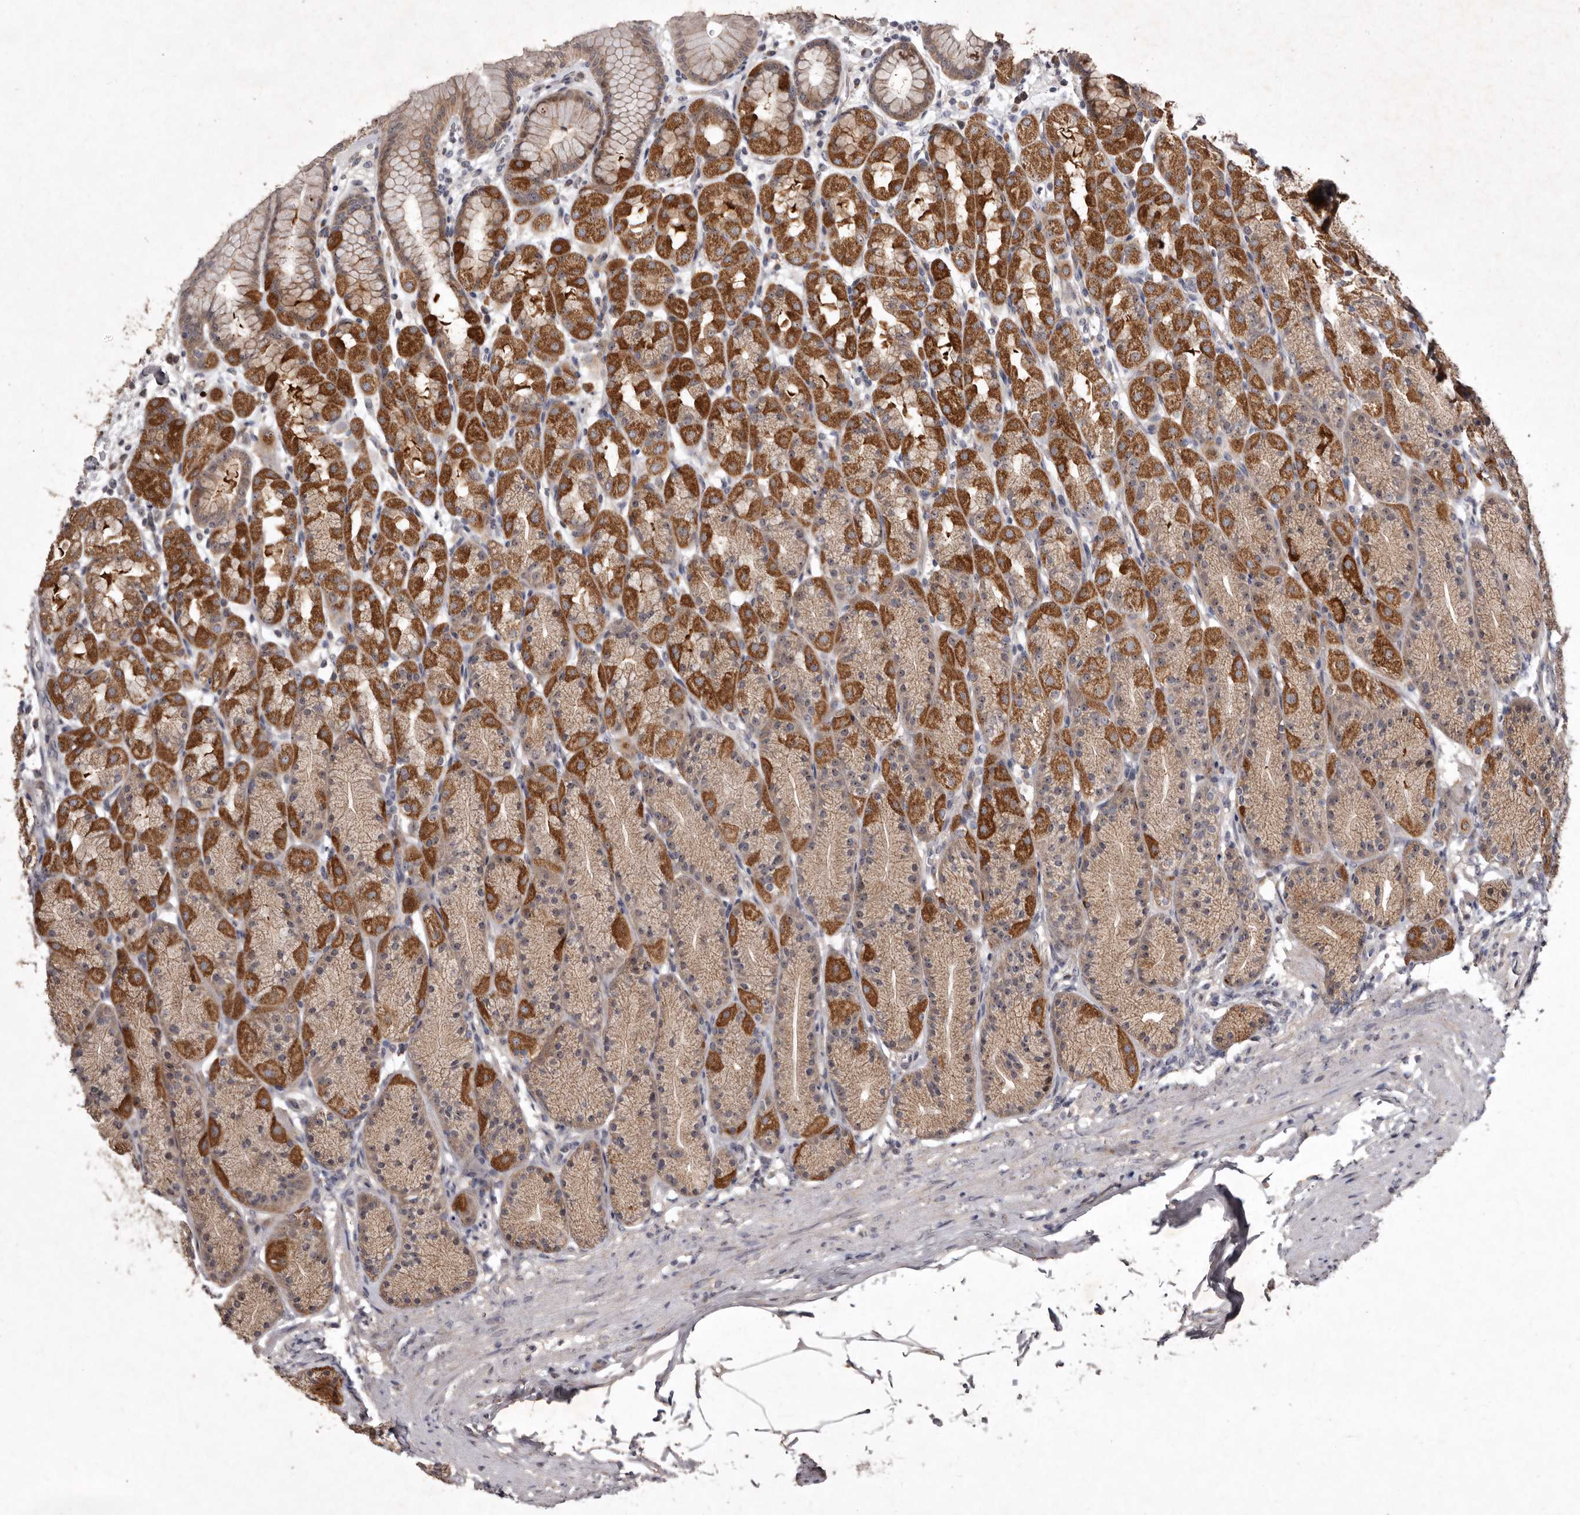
{"staining": {"intensity": "strong", "quantity": "25%-75%", "location": "cytoplasmic/membranous"}, "tissue": "stomach", "cell_type": "Glandular cells", "image_type": "normal", "snomed": [{"axis": "morphology", "description": "Normal tissue, NOS"}, {"axis": "topography", "description": "Stomach"}], "caption": "Protein staining of unremarkable stomach displays strong cytoplasmic/membranous positivity in approximately 25%-75% of glandular cells. (Stains: DAB in brown, nuclei in blue, Microscopy: brightfield microscopy at high magnification).", "gene": "FLAD1", "patient": {"sex": "male", "age": 42}}